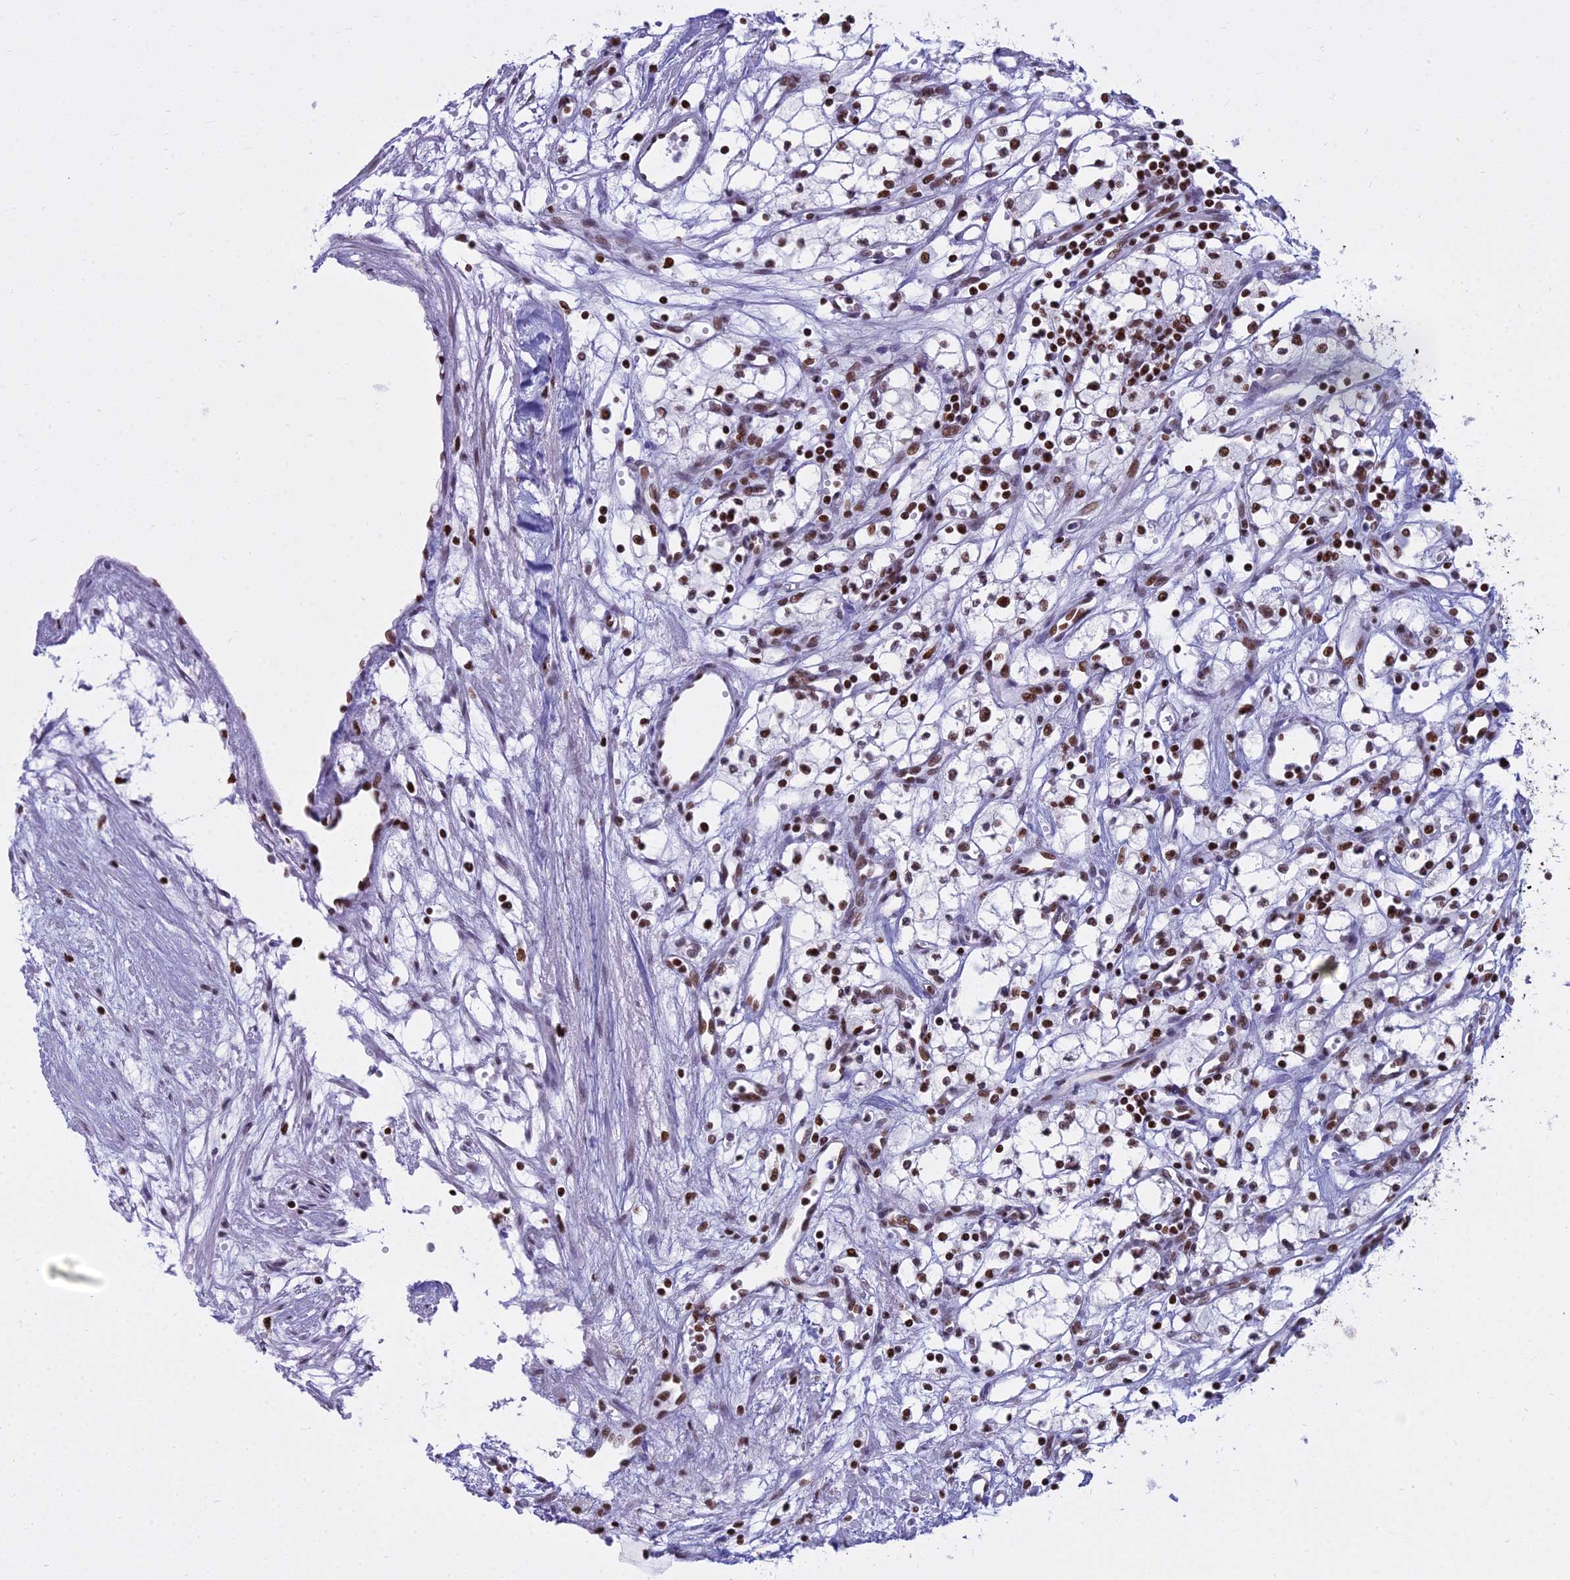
{"staining": {"intensity": "strong", "quantity": ">75%", "location": "nuclear"}, "tissue": "renal cancer", "cell_type": "Tumor cells", "image_type": "cancer", "snomed": [{"axis": "morphology", "description": "Adenocarcinoma, NOS"}, {"axis": "topography", "description": "Kidney"}], "caption": "Adenocarcinoma (renal) stained with DAB immunohistochemistry reveals high levels of strong nuclear expression in approximately >75% of tumor cells. The staining was performed using DAB to visualize the protein expression in brown, while the nuclei were stained in blue with hematoxylin (Magnification: 20x).", "gene": "PARP1", "patient": {"sex": "male", "age": 59}}